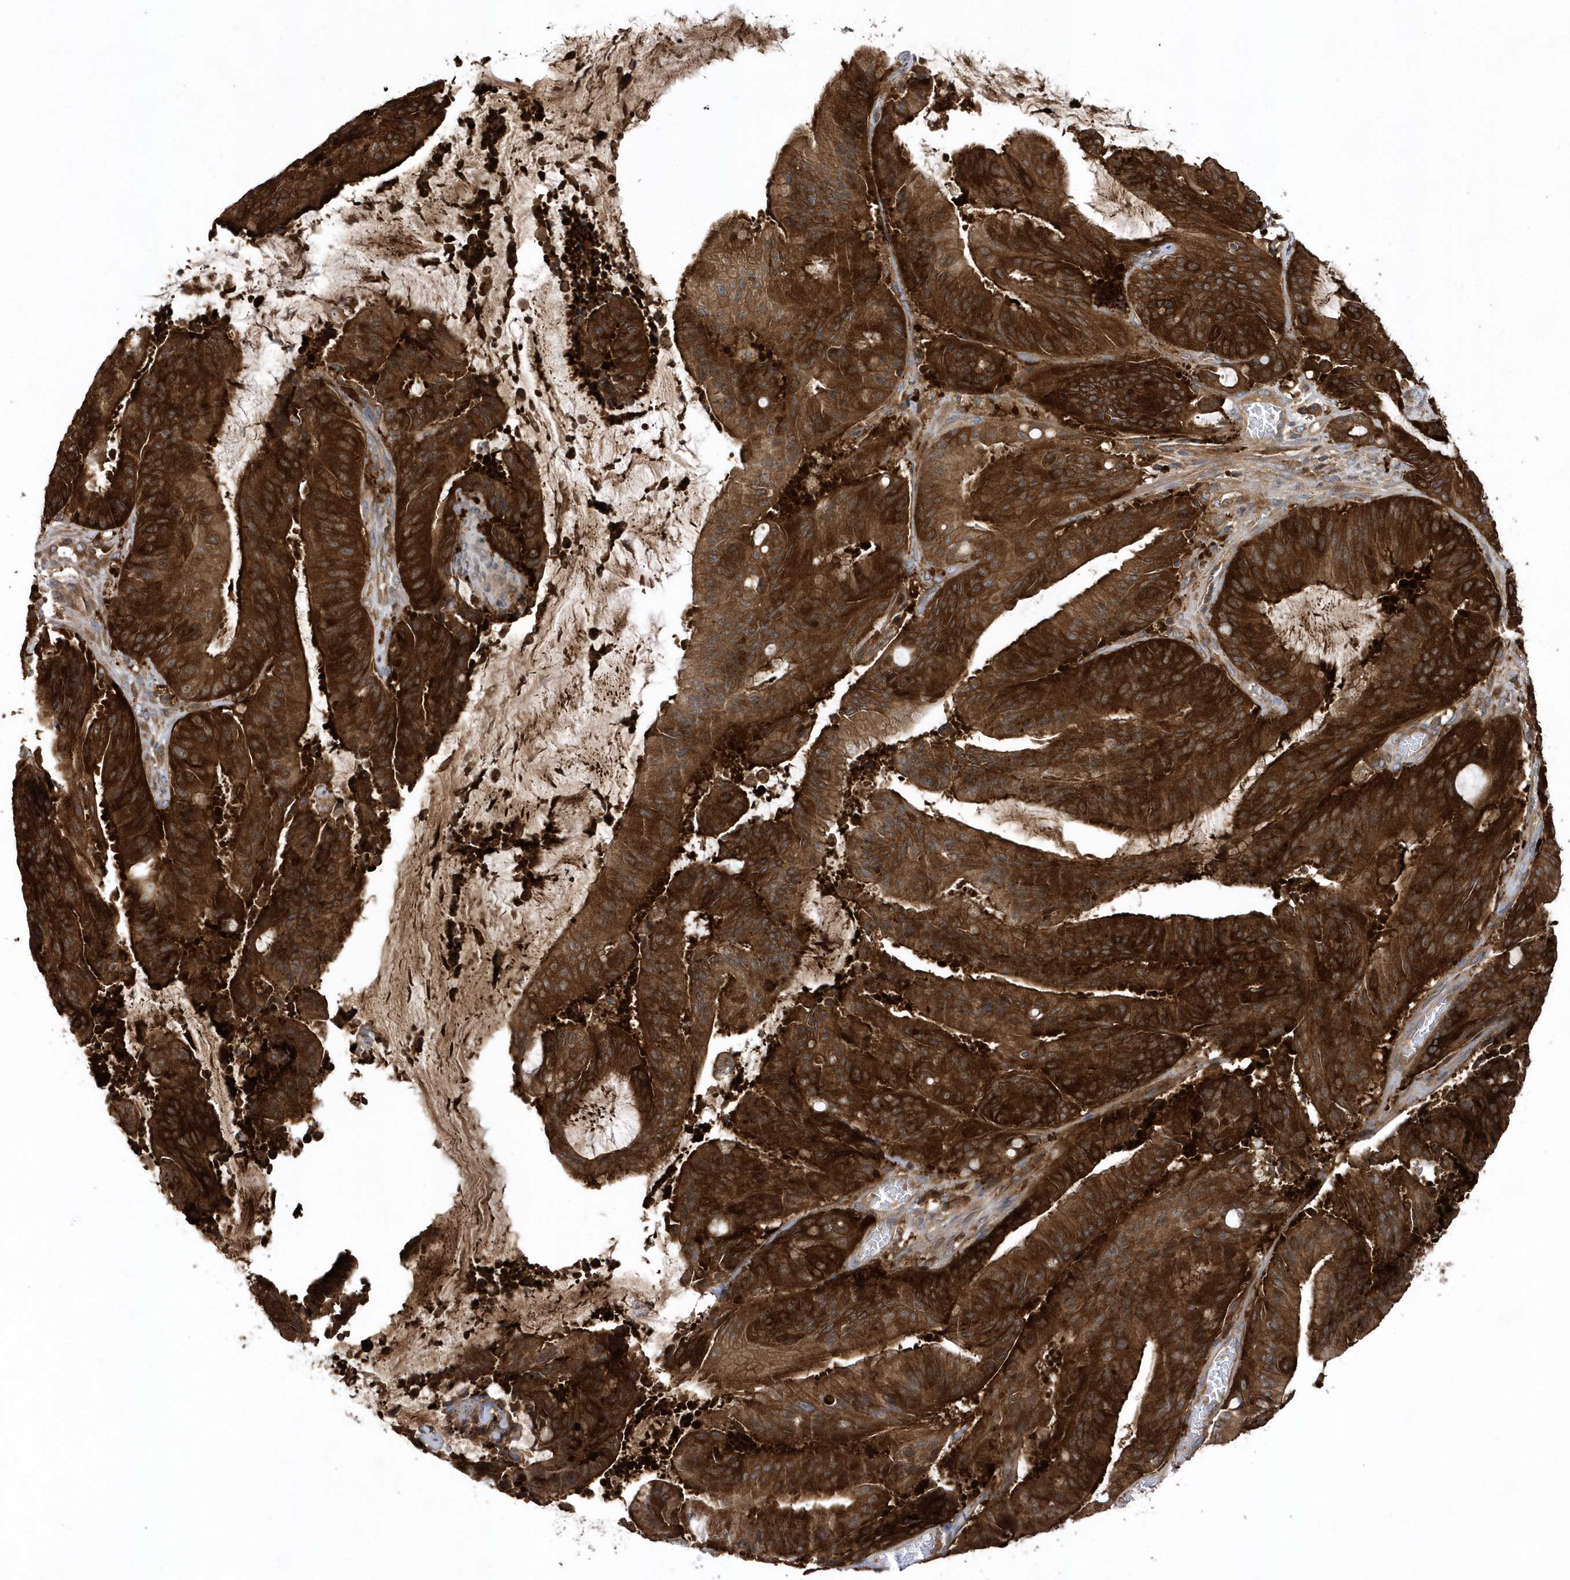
{"staining": {"intensity": "strong", "quantity": ">75%", "location": "cytoplasmic/membranous"}, "tissue": "liver cancer", "cell_type": "Tumor cells", "image_type": "cancer", "snomed": [{"axis": "morphology", "description": "Normal tissue, NOS"}, {"axis": "morphology", "description": "Cholangiocarcinoma"}, {"axis": "topography", "description": "Liver"}, {"axis": "topography", "description": "Peripheral nerve tissue"}], "caption": "Immunohistochemical staining of human cholangiocarcinoma (liver) shows strong cytoplasmic/membranous protein expression in about >75% of tumor cells.", "gene": "PAICS", "patient": {"sex": "female", "age": 73}}